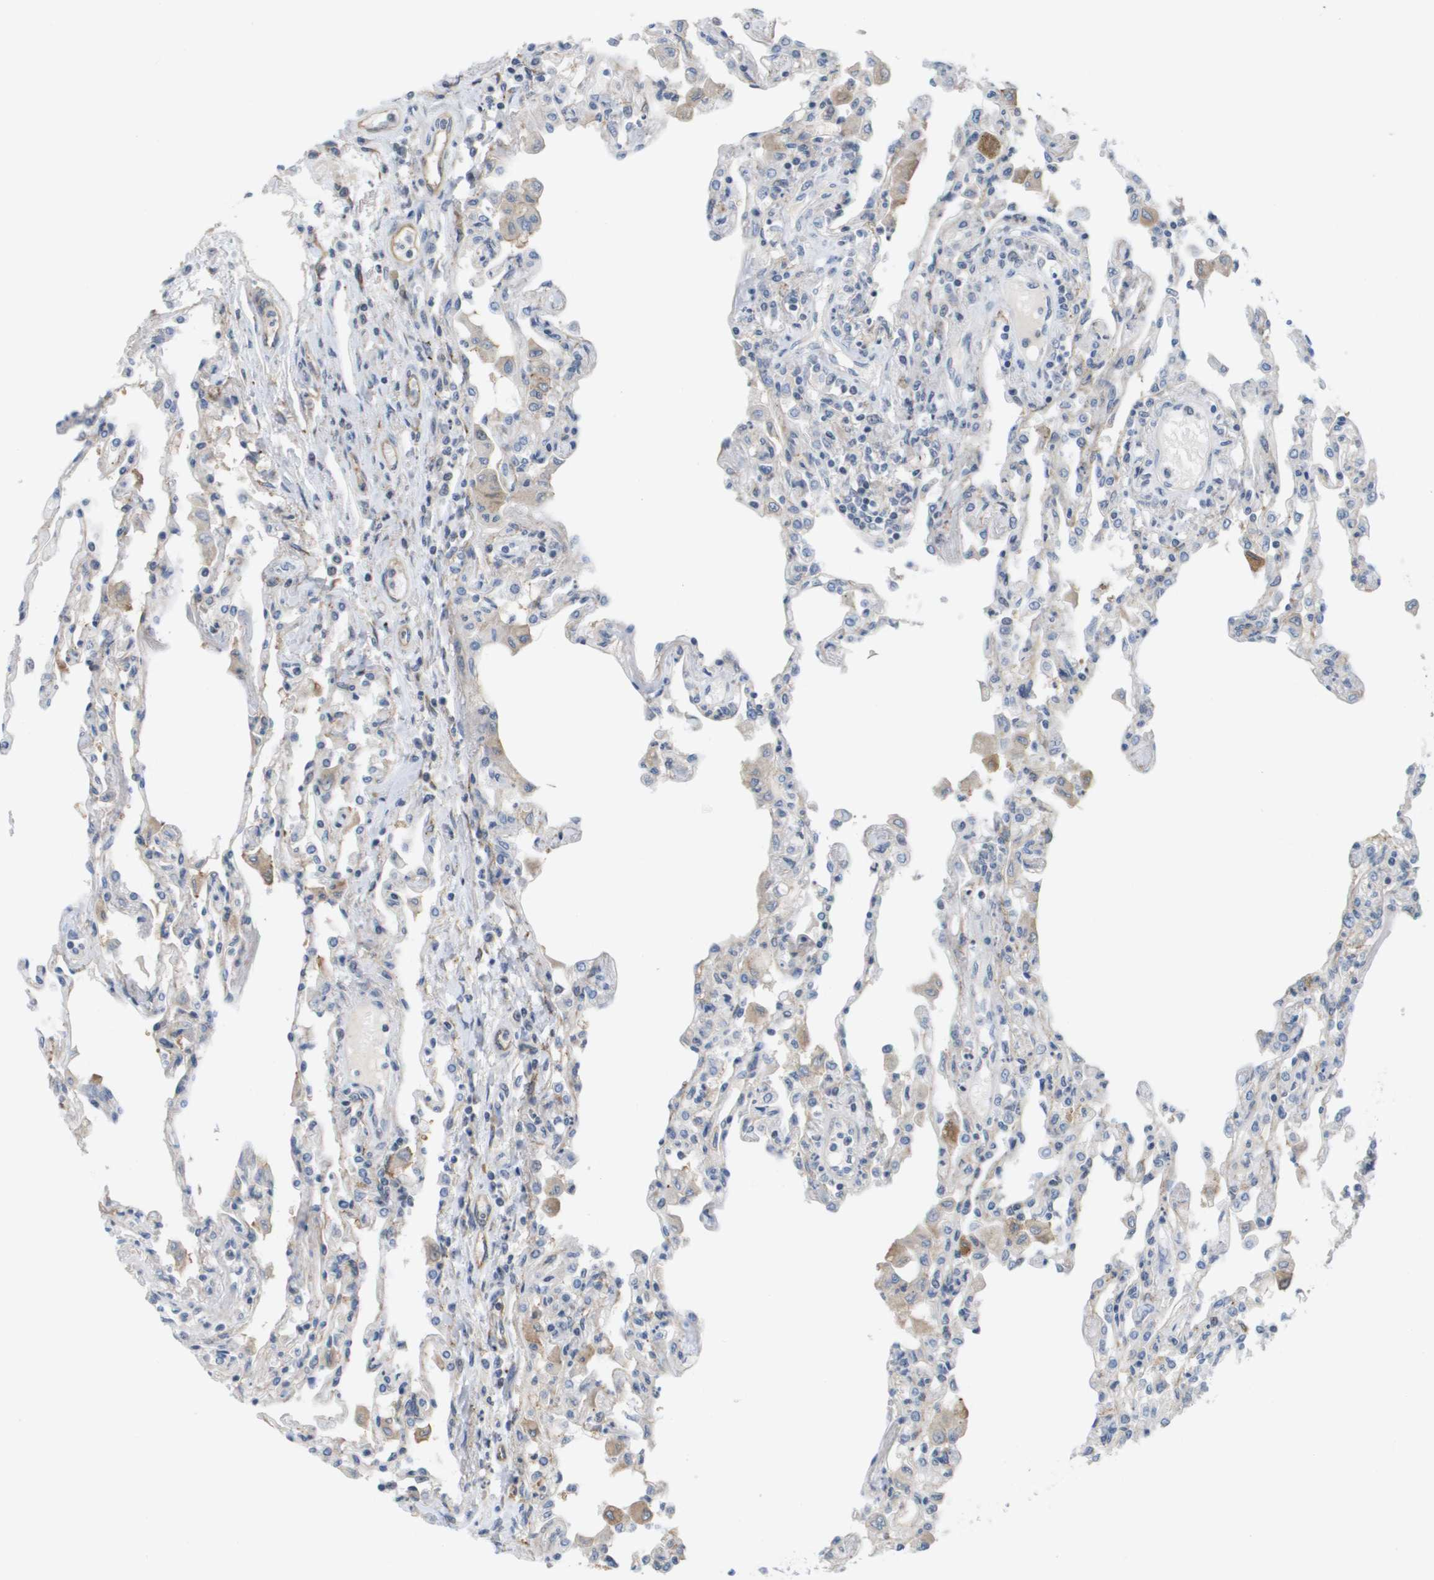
{"staining": {"intensity": "weak", "quantity": "<25%", "location": "cytoplasmic/membranous"}, "tissue": "lung", "cell_type": "Alveolar cells", "image_type": "normal", "snomed": [{"axis": "morphology", "description": "Normal tissue, NOS"}, {"axis": "topography", "description": "Bronchus"}, {"axis": "topography", "description": "Lung"}], "caption": "Lung stained for a protein using immunohistochemistry displays no expression alveolar cells.", "gene": "MARCHF8", "patient": {"sex": "female", "age": 49}}